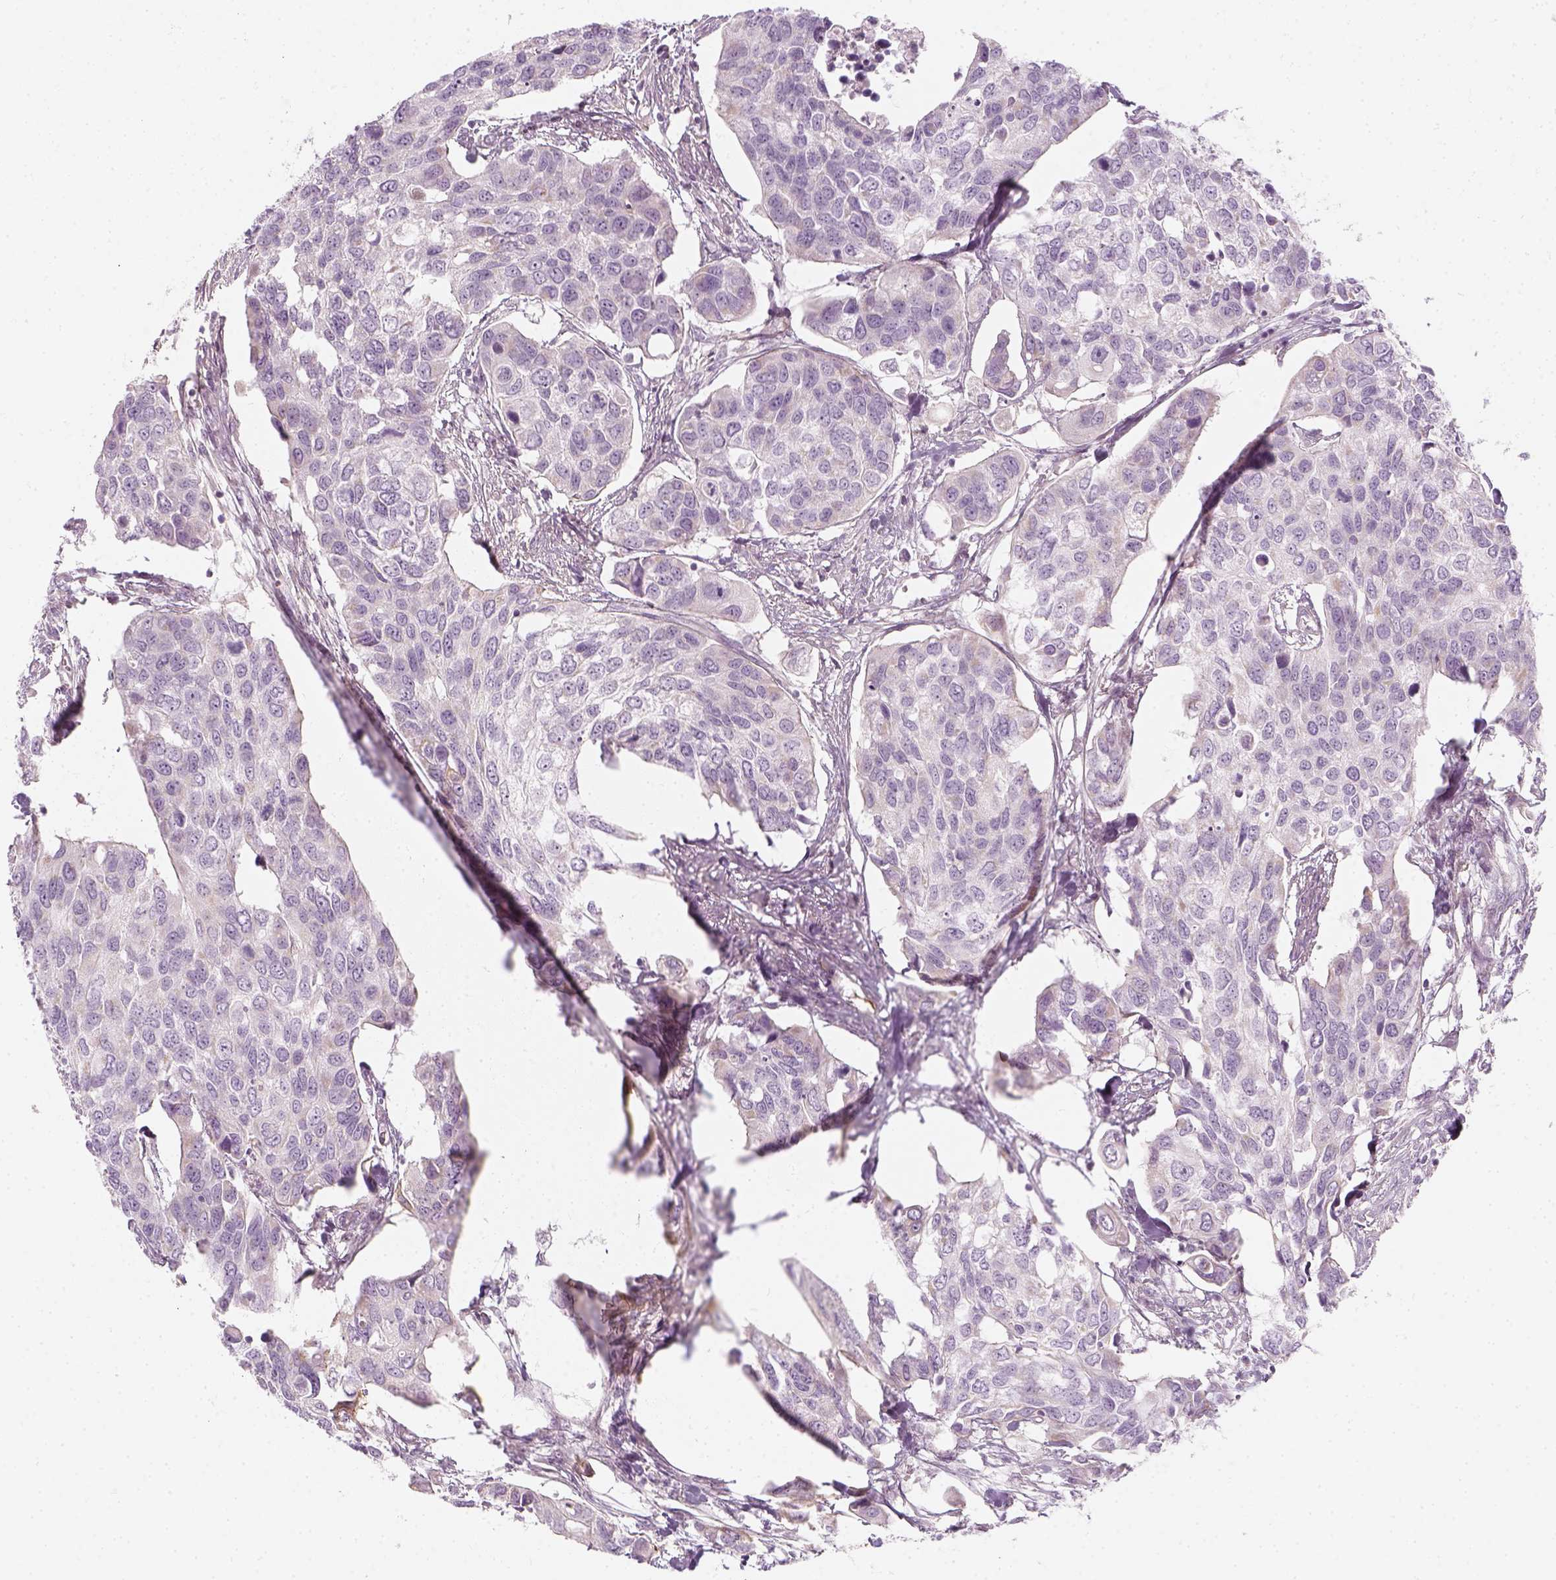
{"staining": {"intensity": "negative", "quantity": "none", "location": "none"}, "tissue": "urothelial cancer", "cell_type": "Tumor cells", "image_type": "cancer", "snomed": [{"axis": "morphology", "description": "Urothelial carcinoma, High grade"}, {"axis": "topography", "description": "Urinary bladder"}], "caption": "IHC of human urothelial cancer reveals no staining in tumor cells.", "gene": "PRAME", "patient": {"sex": "male", "age": 60}}